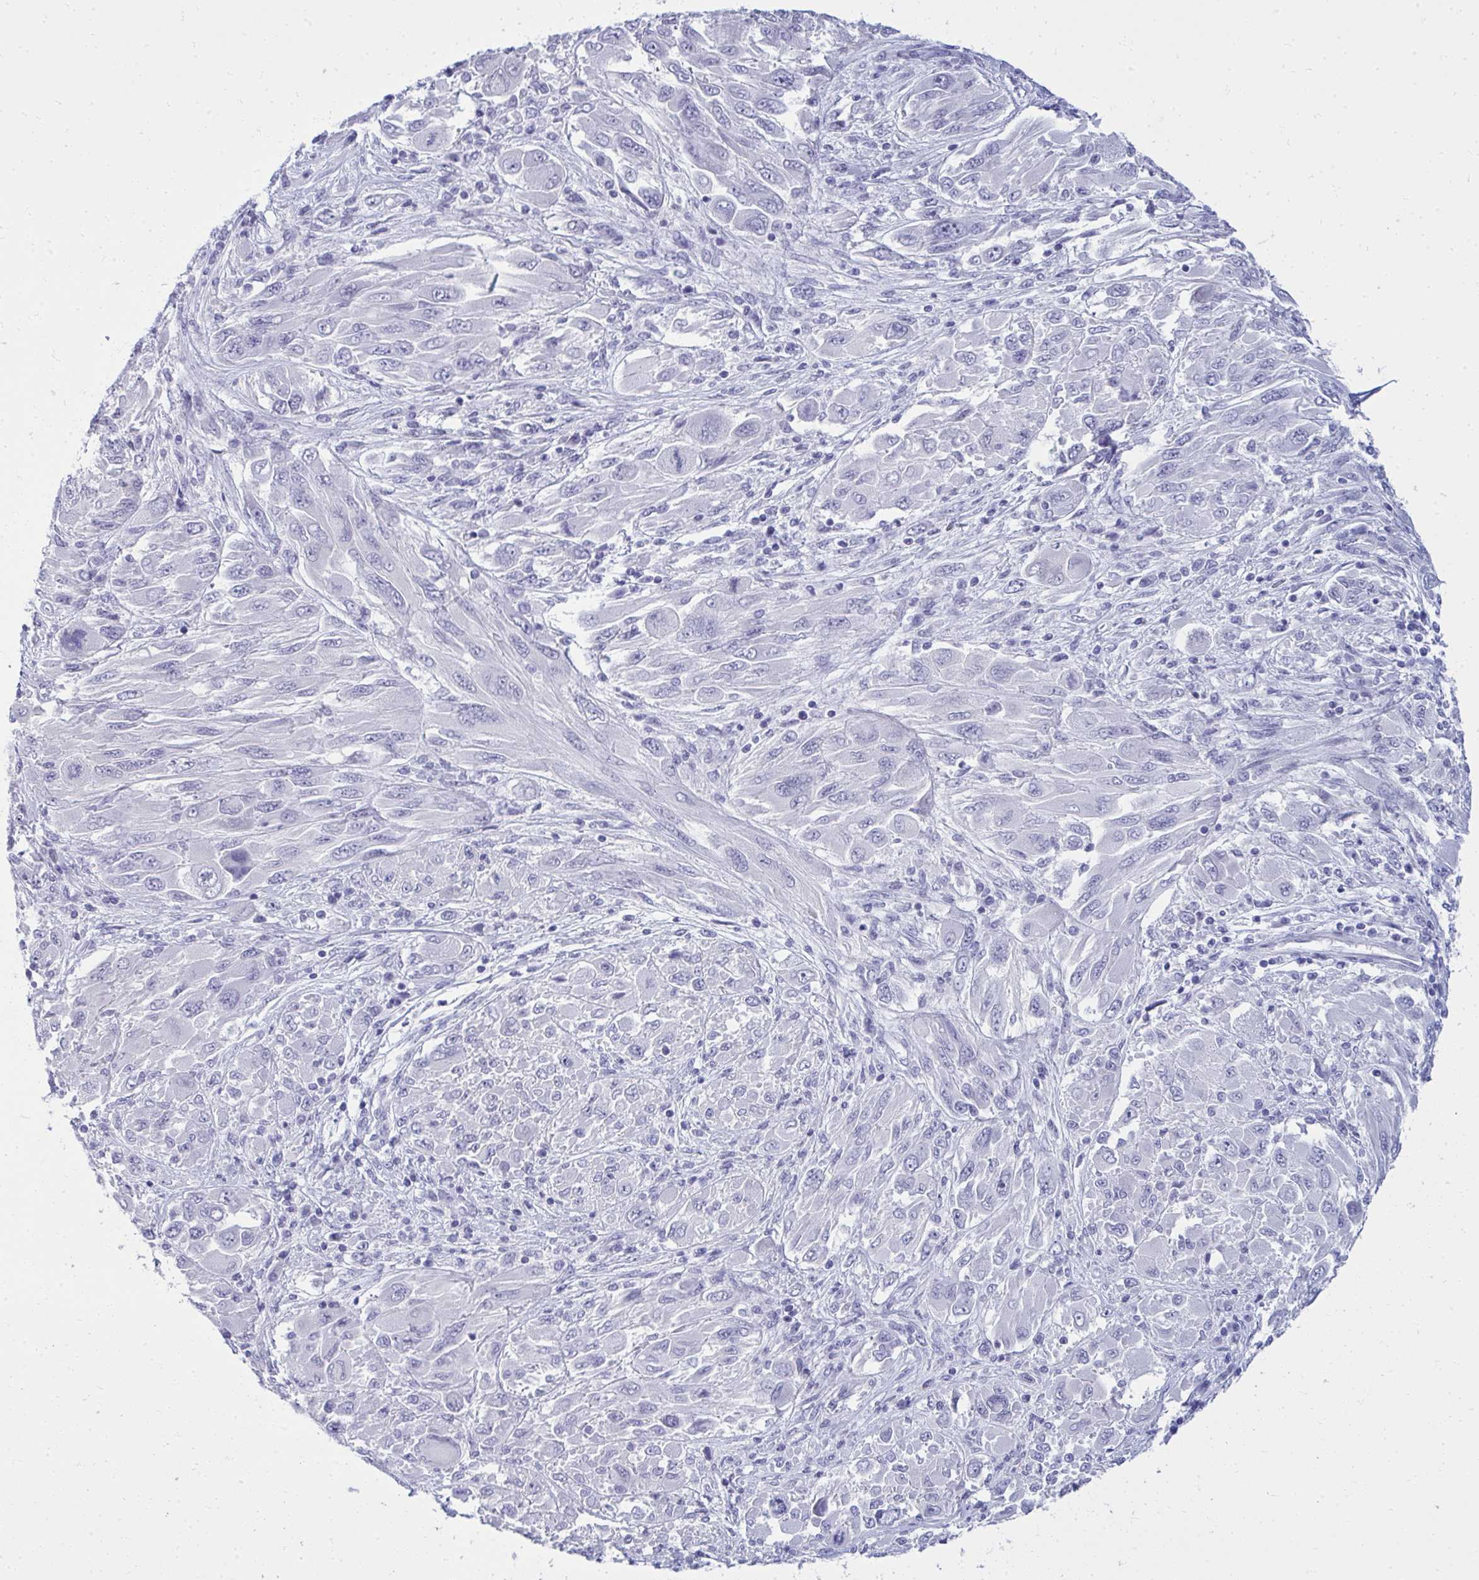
{"staining": {"intensity": "negative", "quantity": "none", "location": "none"}, "tissue": "melanoma", "cell_type": "Tumor cells", "image_type": "cancer", "snomed": [{"axis": "morphology", "description": "Malignant melanoma, NOS"}, {"axis": "topography", "description": "Skin"}], "caption": "Tumor cells are negative for protein expression in human melanoma.", "gene": "QDPR", "patient": {"sex": "female", "age": 91}}